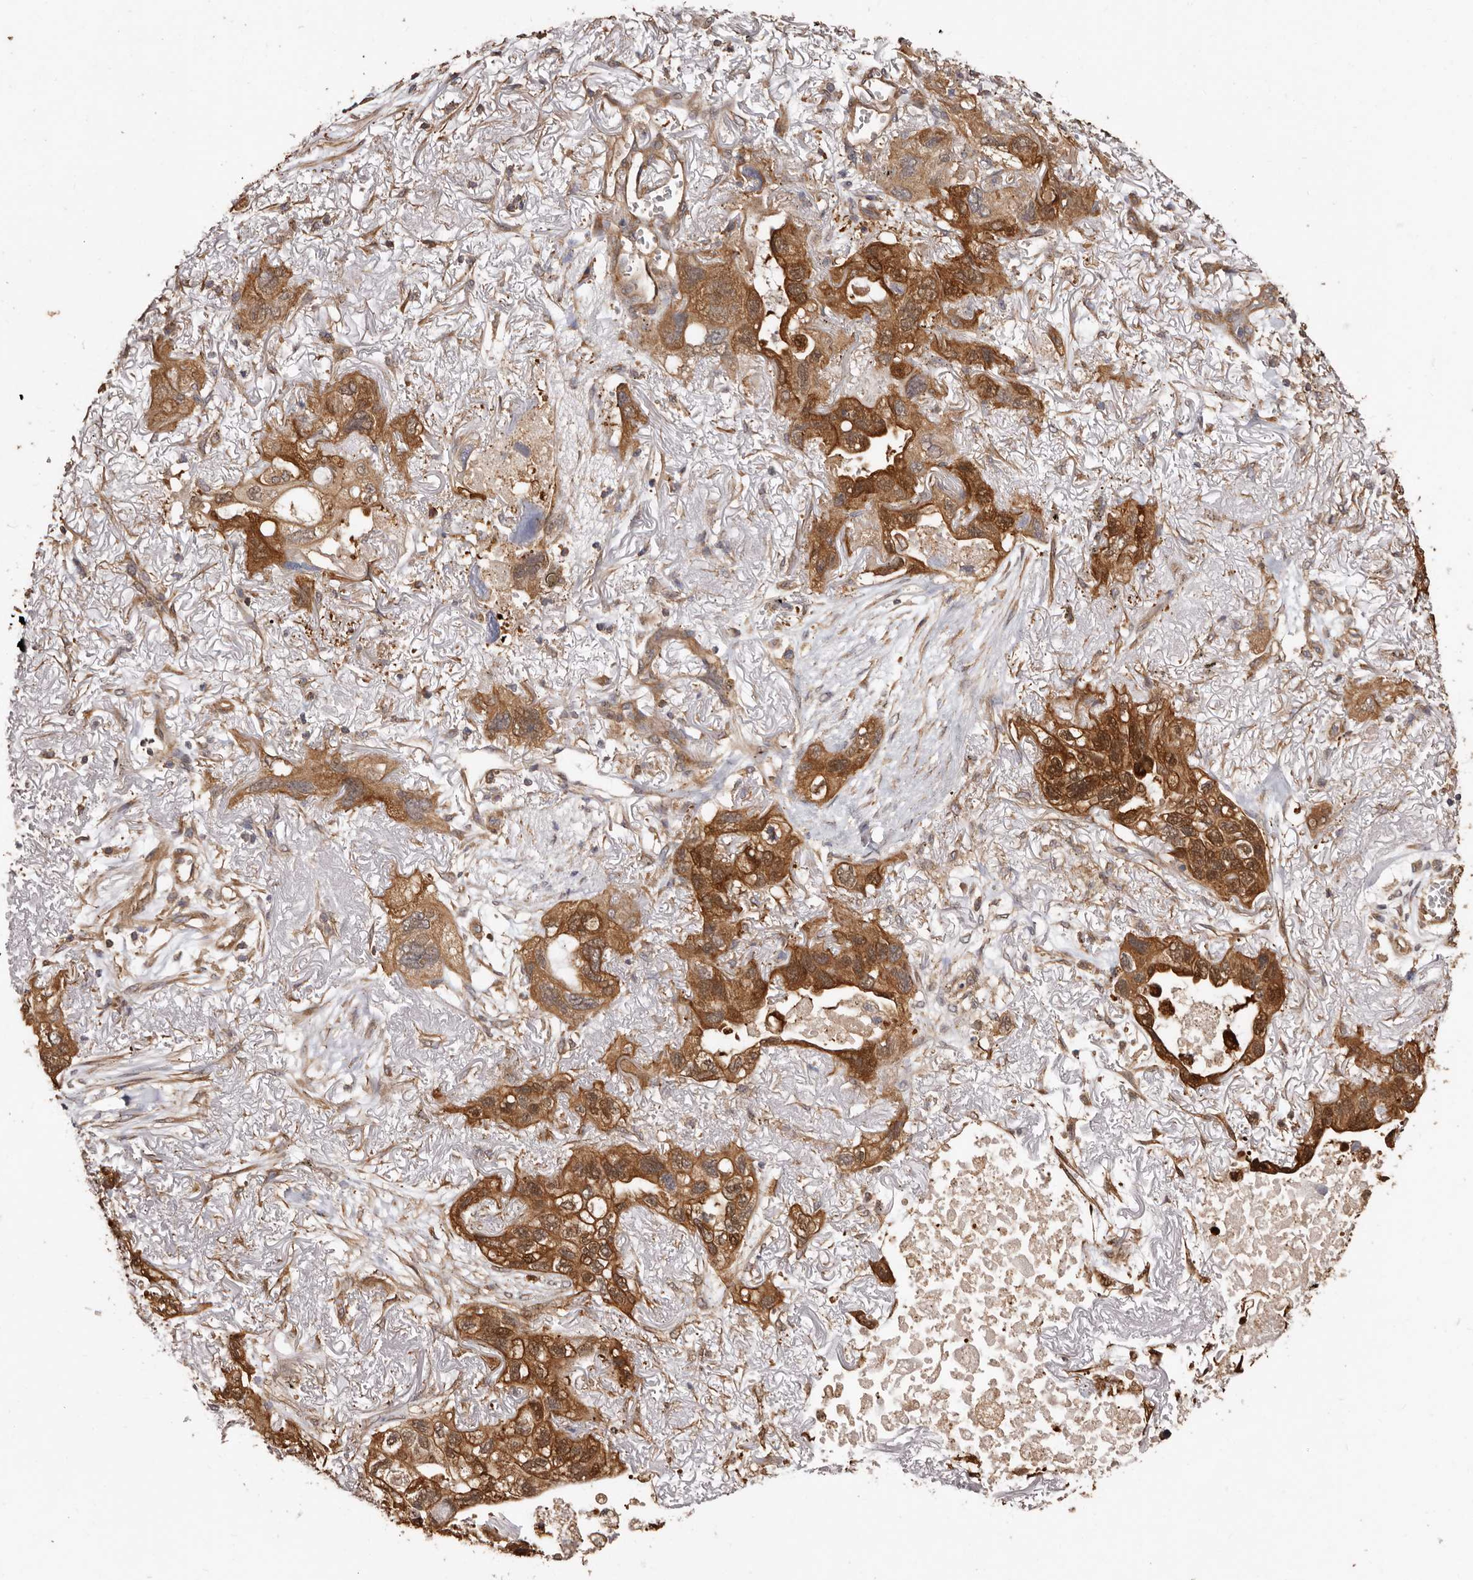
{"staining": {"intensity": "strong", "quantity": ">75%", "location": "cytoplasmic/membranous"}, "tissue": "lung cancer", "cell_type": "Tumor cells", "image_type": "cancer", "snomed": [{"axis": "morphology", "description": "Squamous cell carcinoma, NOS"}, {"axis": "topography", "description": "Lung"}], "caption": "Lung cancer (squamous cell carcinoma) was stained to show a protein in brown. There is high levels of strong cytoplasmic/membranous staining in approximately >75% of tumor cells.", "gene": "COQ8B", "patient": {"sex": "female", "age": 73}}